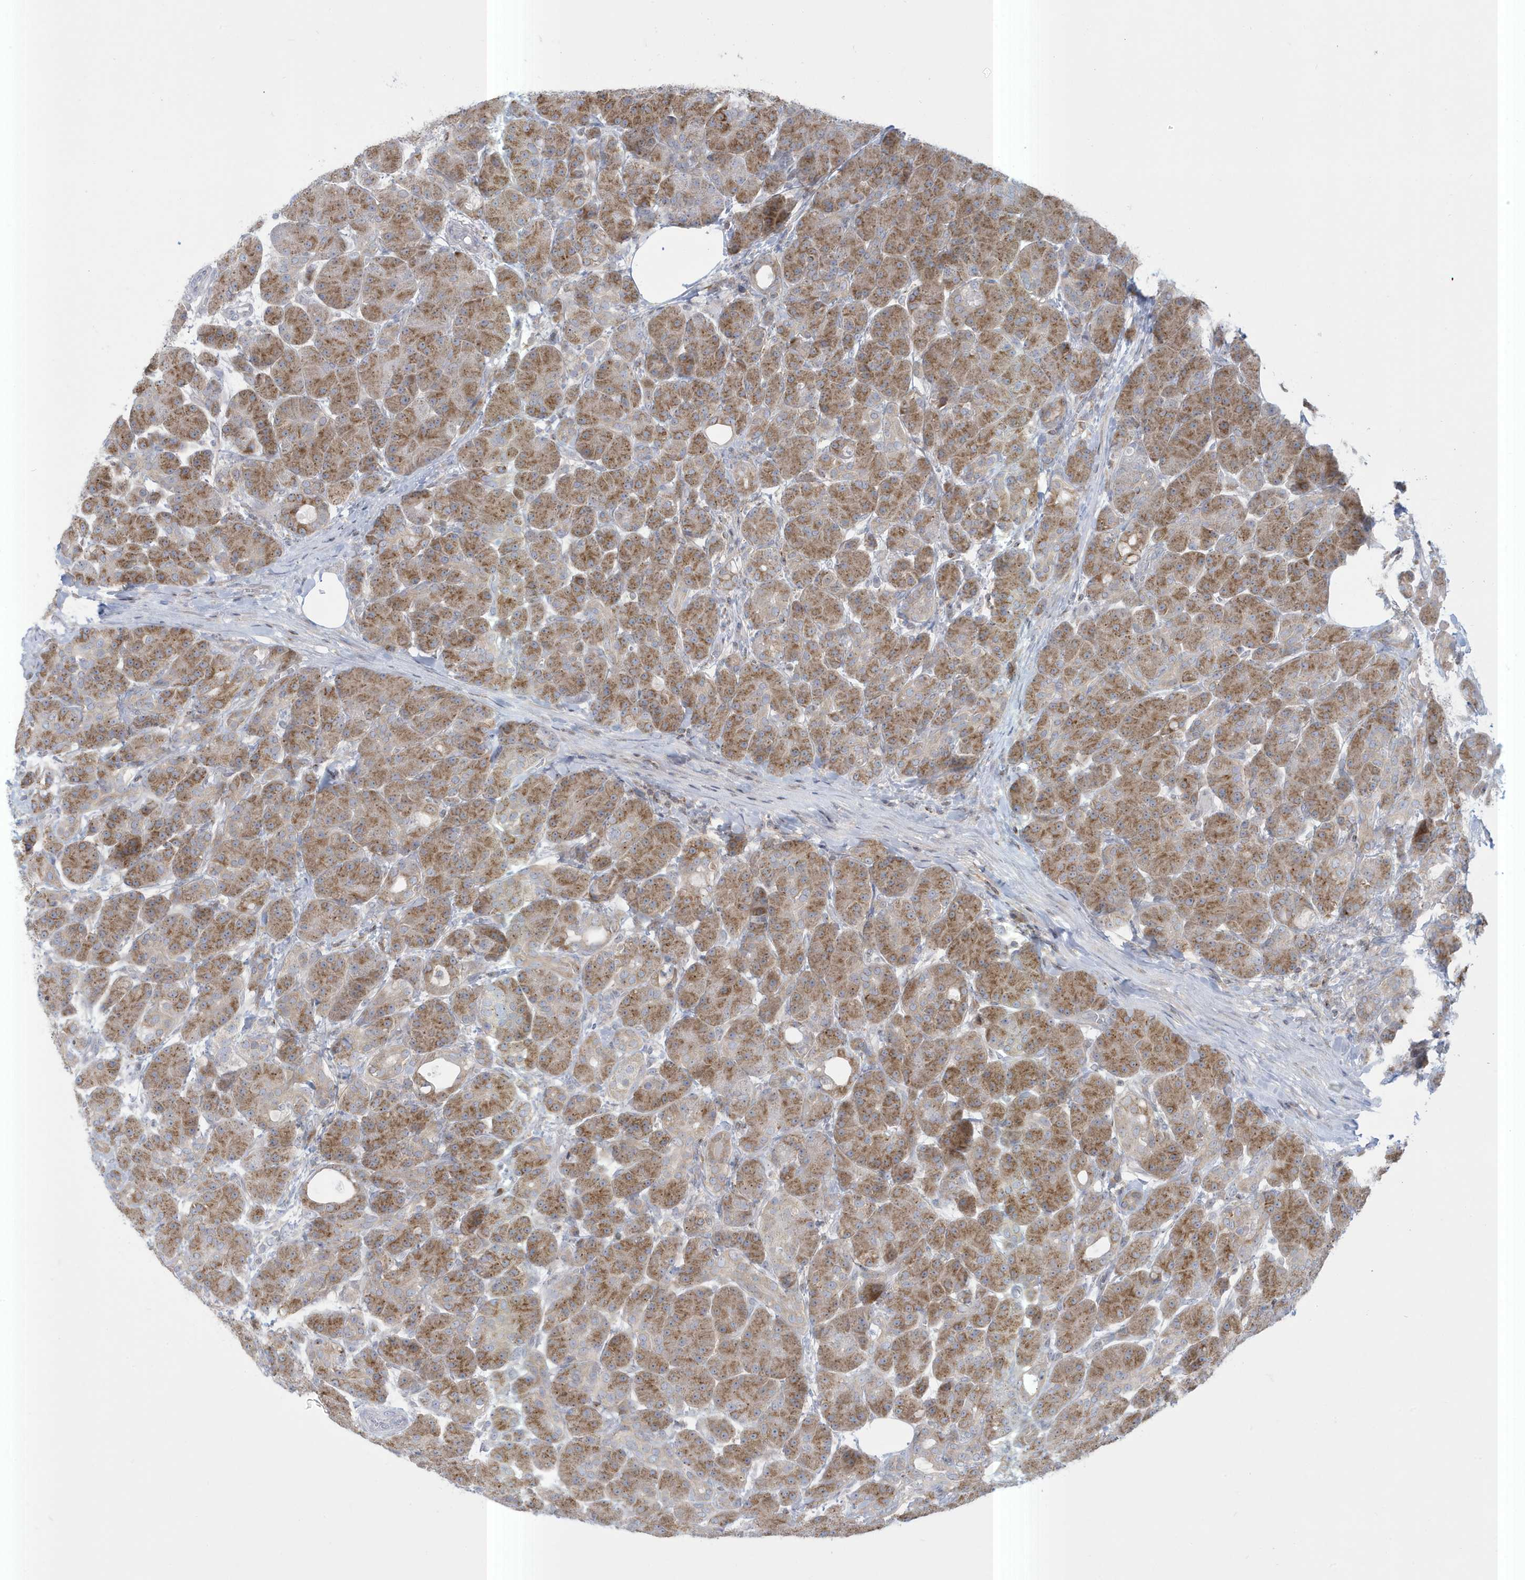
{"staining": {"intensity": "strong", "quantity": "25%-75%", "location": "cytoplasmic/membranous"}, "tissue": "pancreas", "cell_type": "Exocrine glandular cells", "image_type": "normal", "snomed": [{"axis": "morphology", "description": "Normal tissue, NOS"}, {"axis": "topography", "description": "Pancreas"}], "caption": "Pancreas stained for a protein displays strong cytoplasmic/membranous positivity in exocrine glandular cells. The protein of interest is shown in brown color, while the nuclei are stained blue.", "gene": "SLAMF9", "patient": {"sex": "male", "age": 63}}